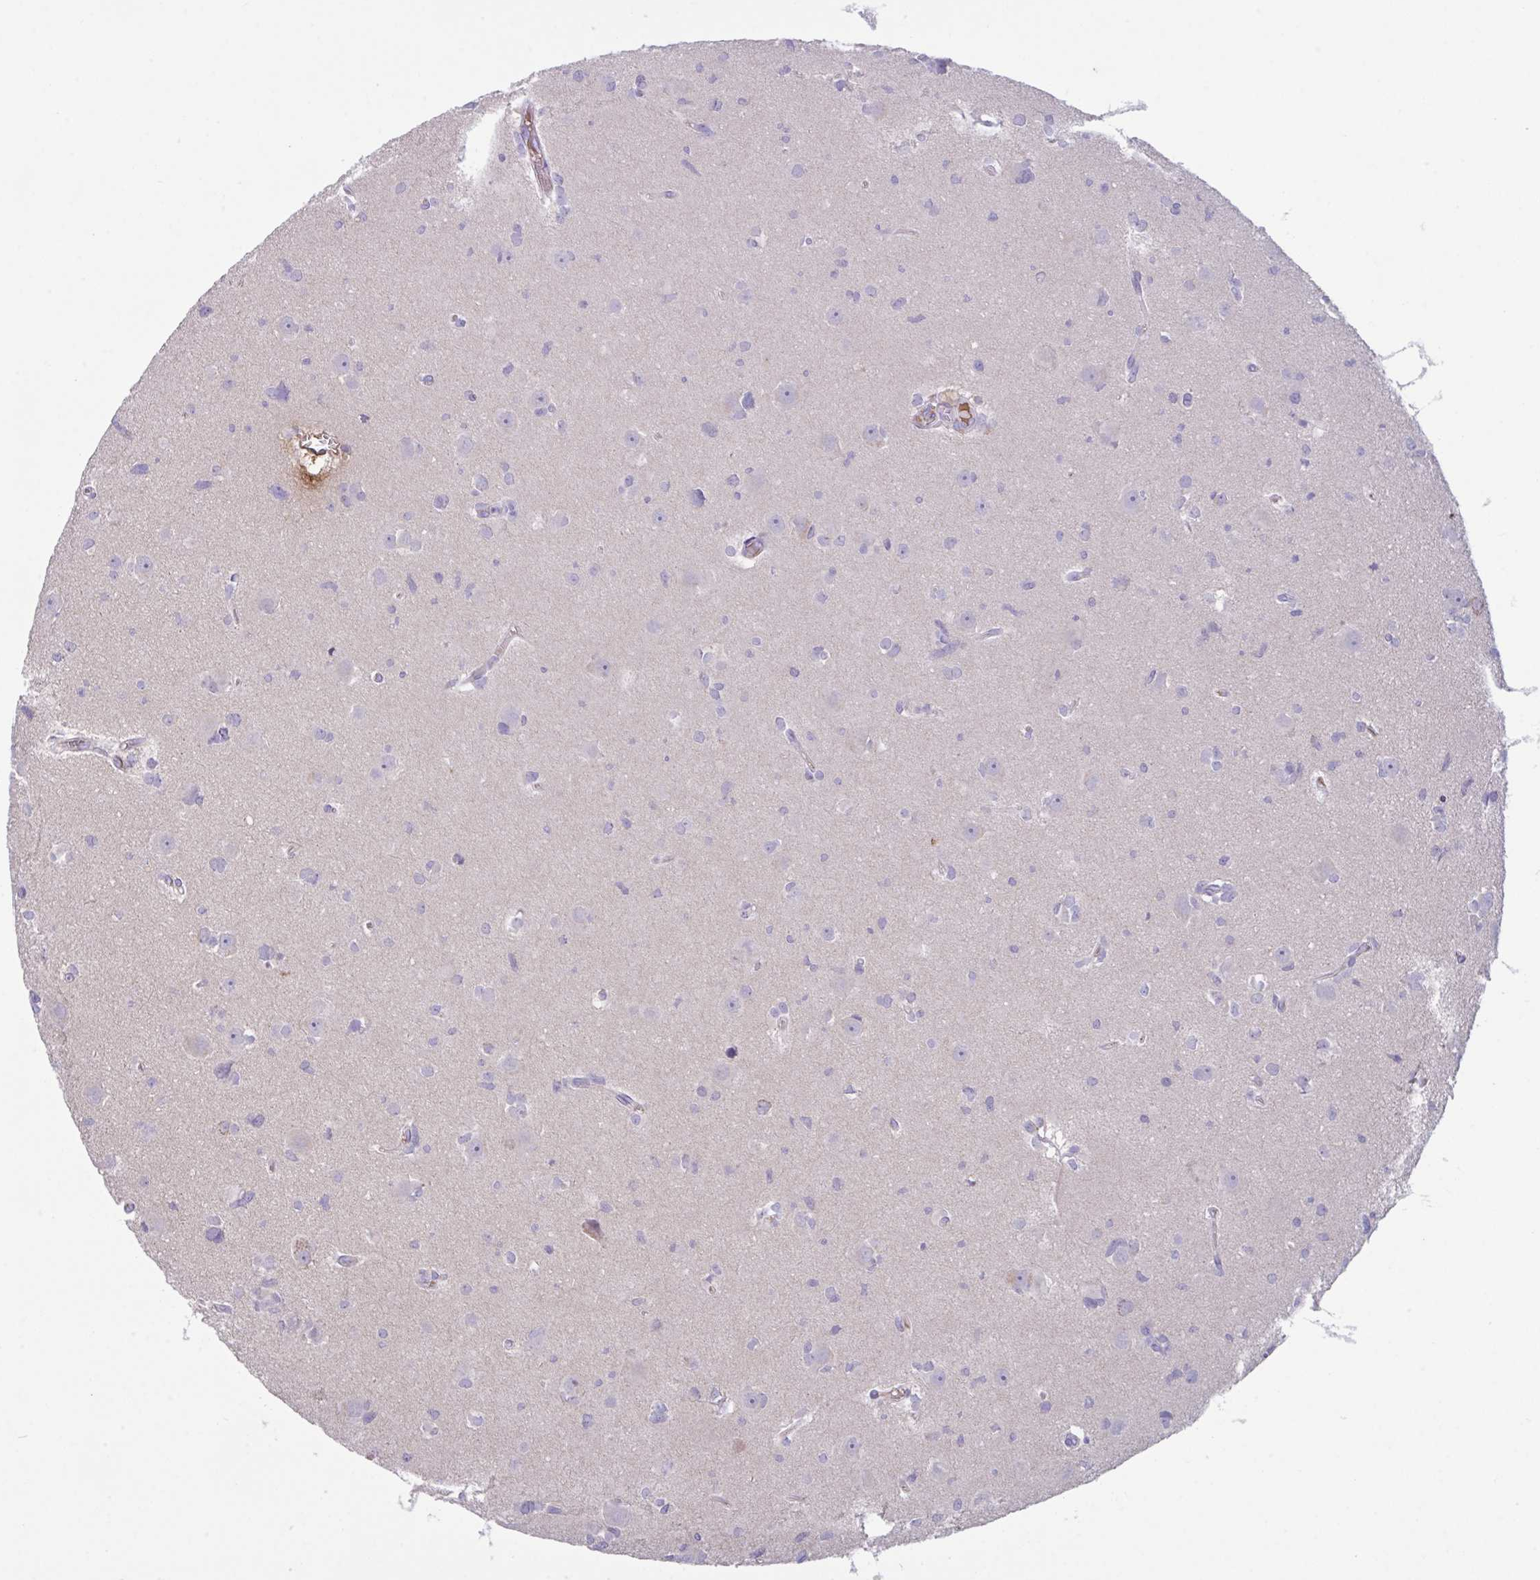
{"staining": {"intensity": "negative", "quantity": "none", "location": "none"}, "tissue": "glioma", "cell_type": "Tumor cells", "image_type": "cancer", "snomed": [{"axis": "morphology", "description": "Glioma, malignant, High grade"}, {"axis": "topography", "description": "Brain"}], "caption": "Human glioma stained for a protein using immunohistochemistry (IHC) reveals no expression in tumor cells.", "gene": "IL1R1", "patient": {"sex": "male", "age": 23}}